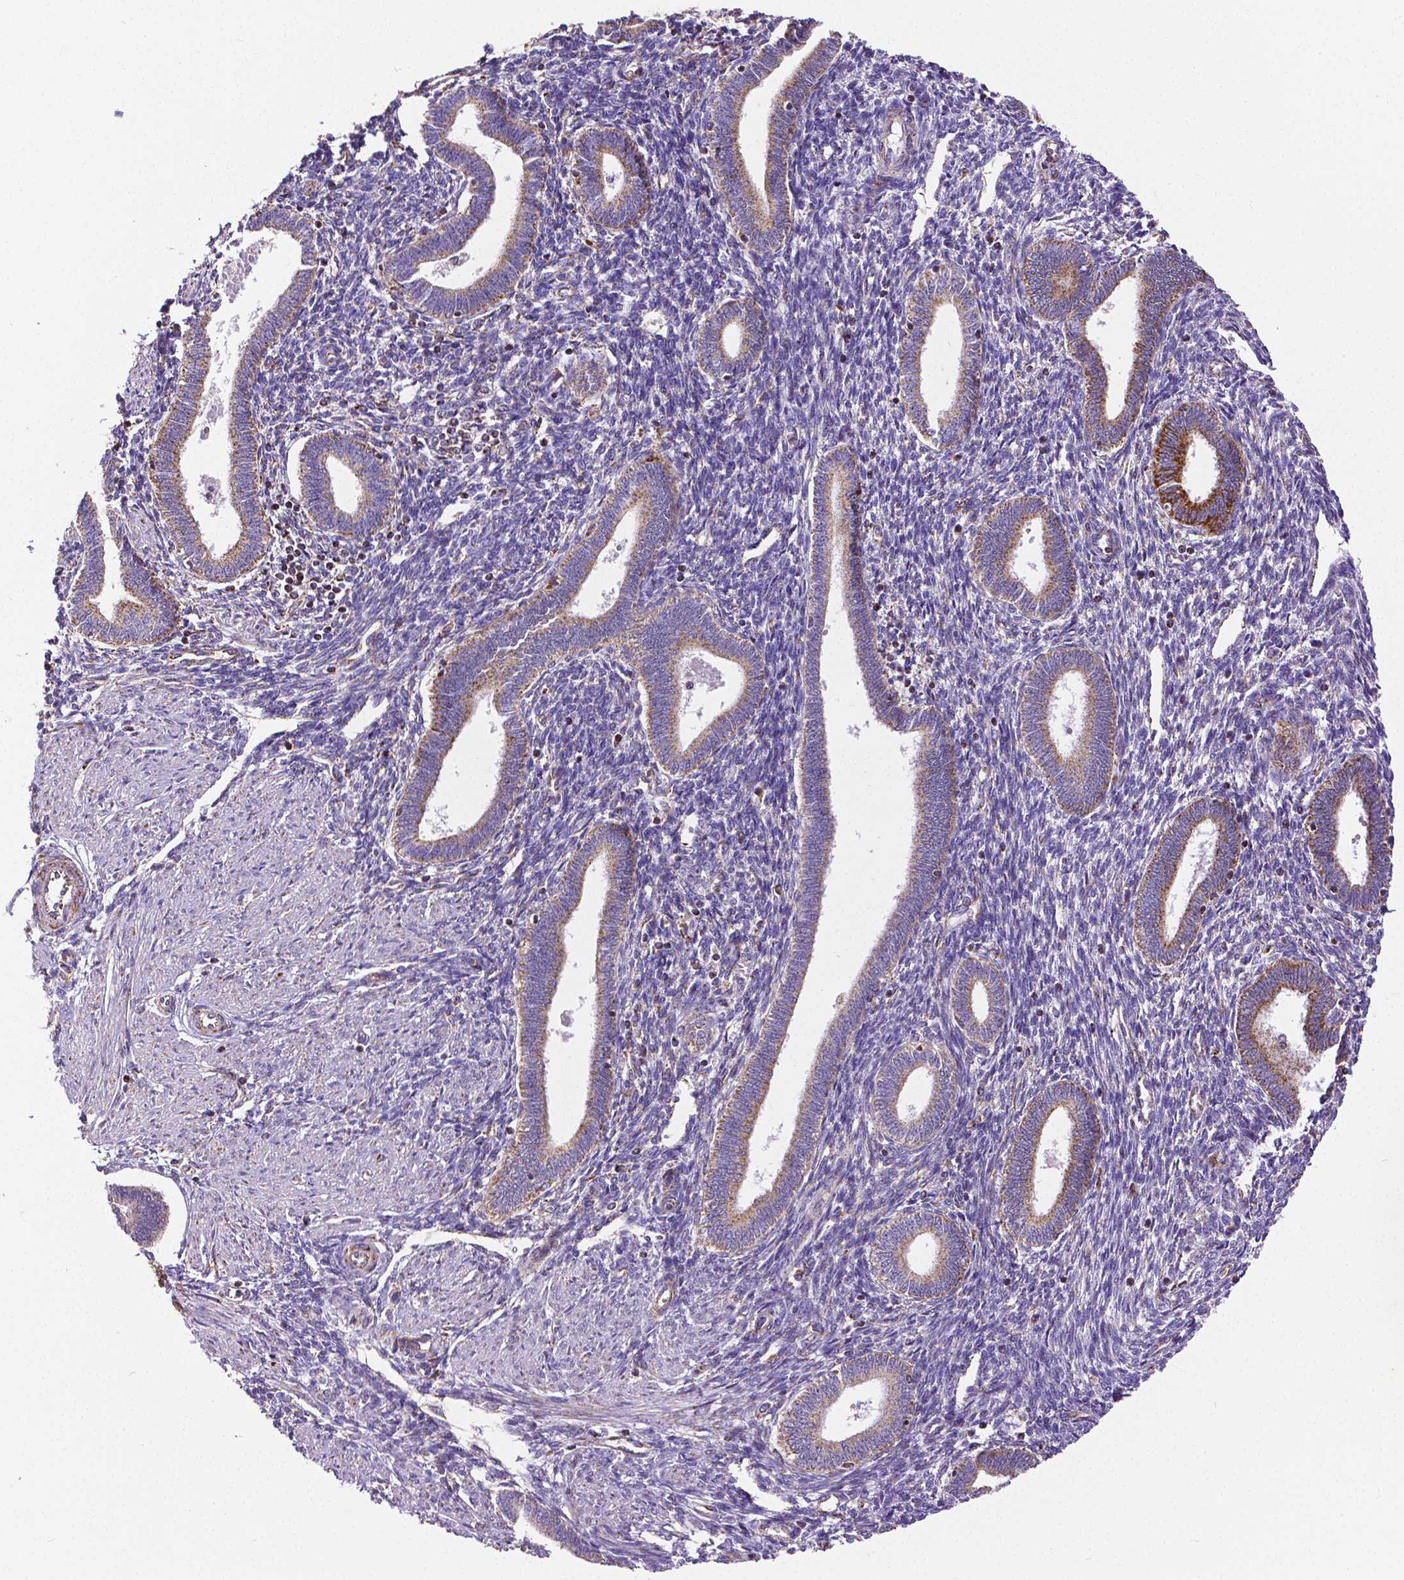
{"staining": {"intensity": "negative", "quantity": "none", "location": "none"}, "tissue": "endometrium", "cell_type": "Cells in endometrial stroma", "image_type": "normal", "snomed": [{"axis": "morphology", "description": "Normal tissue, NOS"}, {"axis": "topography", "description": "Endometrium"}], "caption": "The micrograph exhibits no staining of cells in endometrial stroma in benign endometrium.", "gene": "MACC1", "patient": {"sex": "female", "age": 42}}